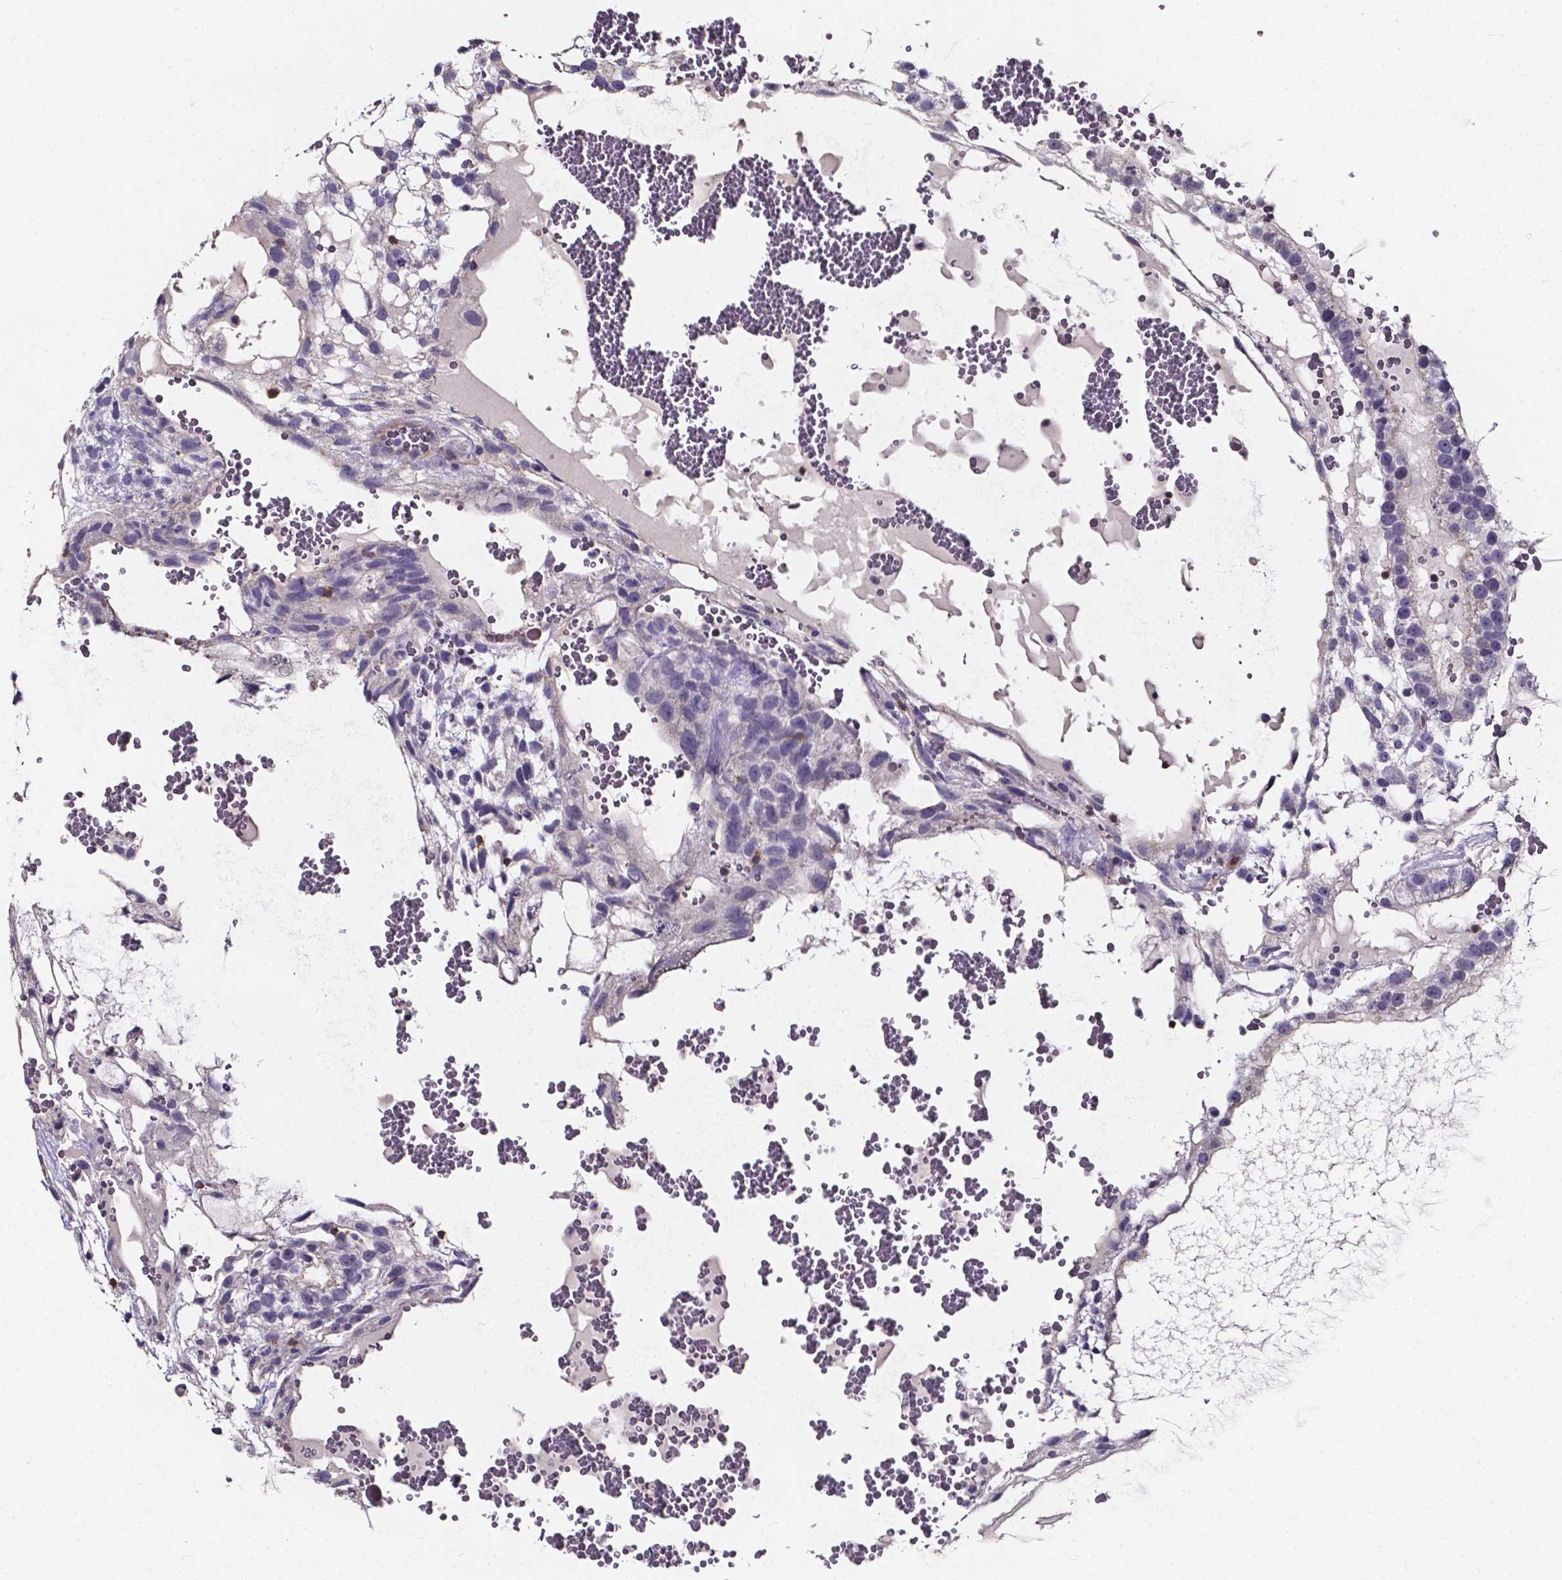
{"staining": {"intensity": "negative", "quantity": "none", "location": "none"}, "tissue": "testis cancer", "cell_type": "Tumor cells", "image_type": "cancer", "snomed": [{"axis": "morphology", "description": "Normal tissue, NOS"}, {"axis": "morphology", "description": "Carcinoma, Embryonal, NOS"}, {"axis": "topography", "description": "Testis"}], "caption": "An immunohistochemistry histopathology image of testis embryonal carcinoma is shown. There is no staining in tumor cells of testis embryonal carcinoma.", "gene": "THEMIS", "patient": {"sex": "male", "age": 32}}